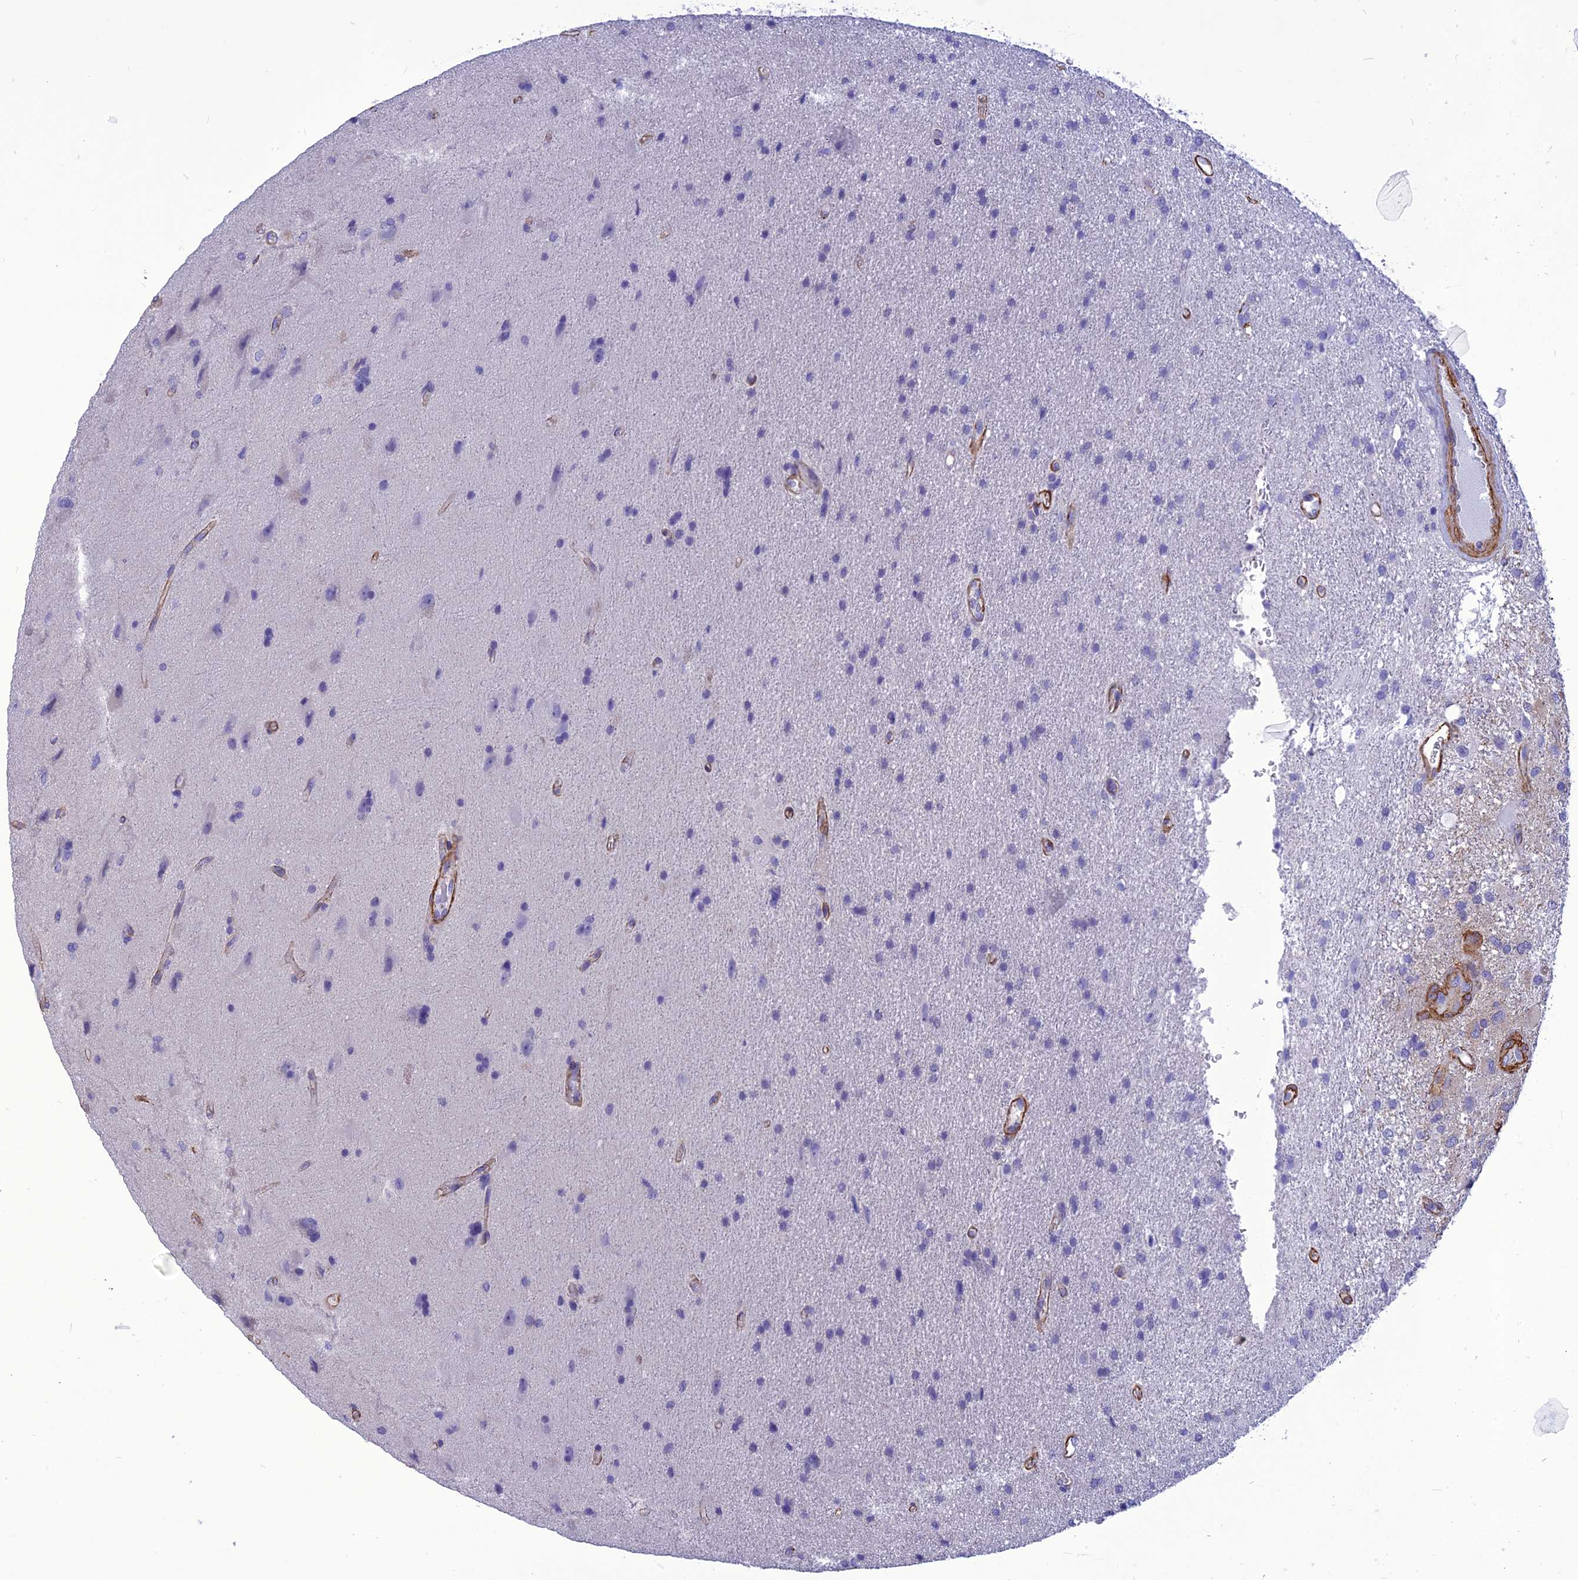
{"staining": {"intensity": "negative", "quantity": "none", "location": "none"}, "tissue": "glioma", "cell_type": "Tumor cells", "image_type": "cancer", "snomed": [{"axis": "morphology", "description": "Glioma, malignant, Low grade"}, {"axis": "topography", "description": "Brain"}], "caption": "An image of human malignant glioma (low-grade) is negative for staining in tumor cells.", "gene": "NKD1", "patient": {"sex": "male", "age": 66}}